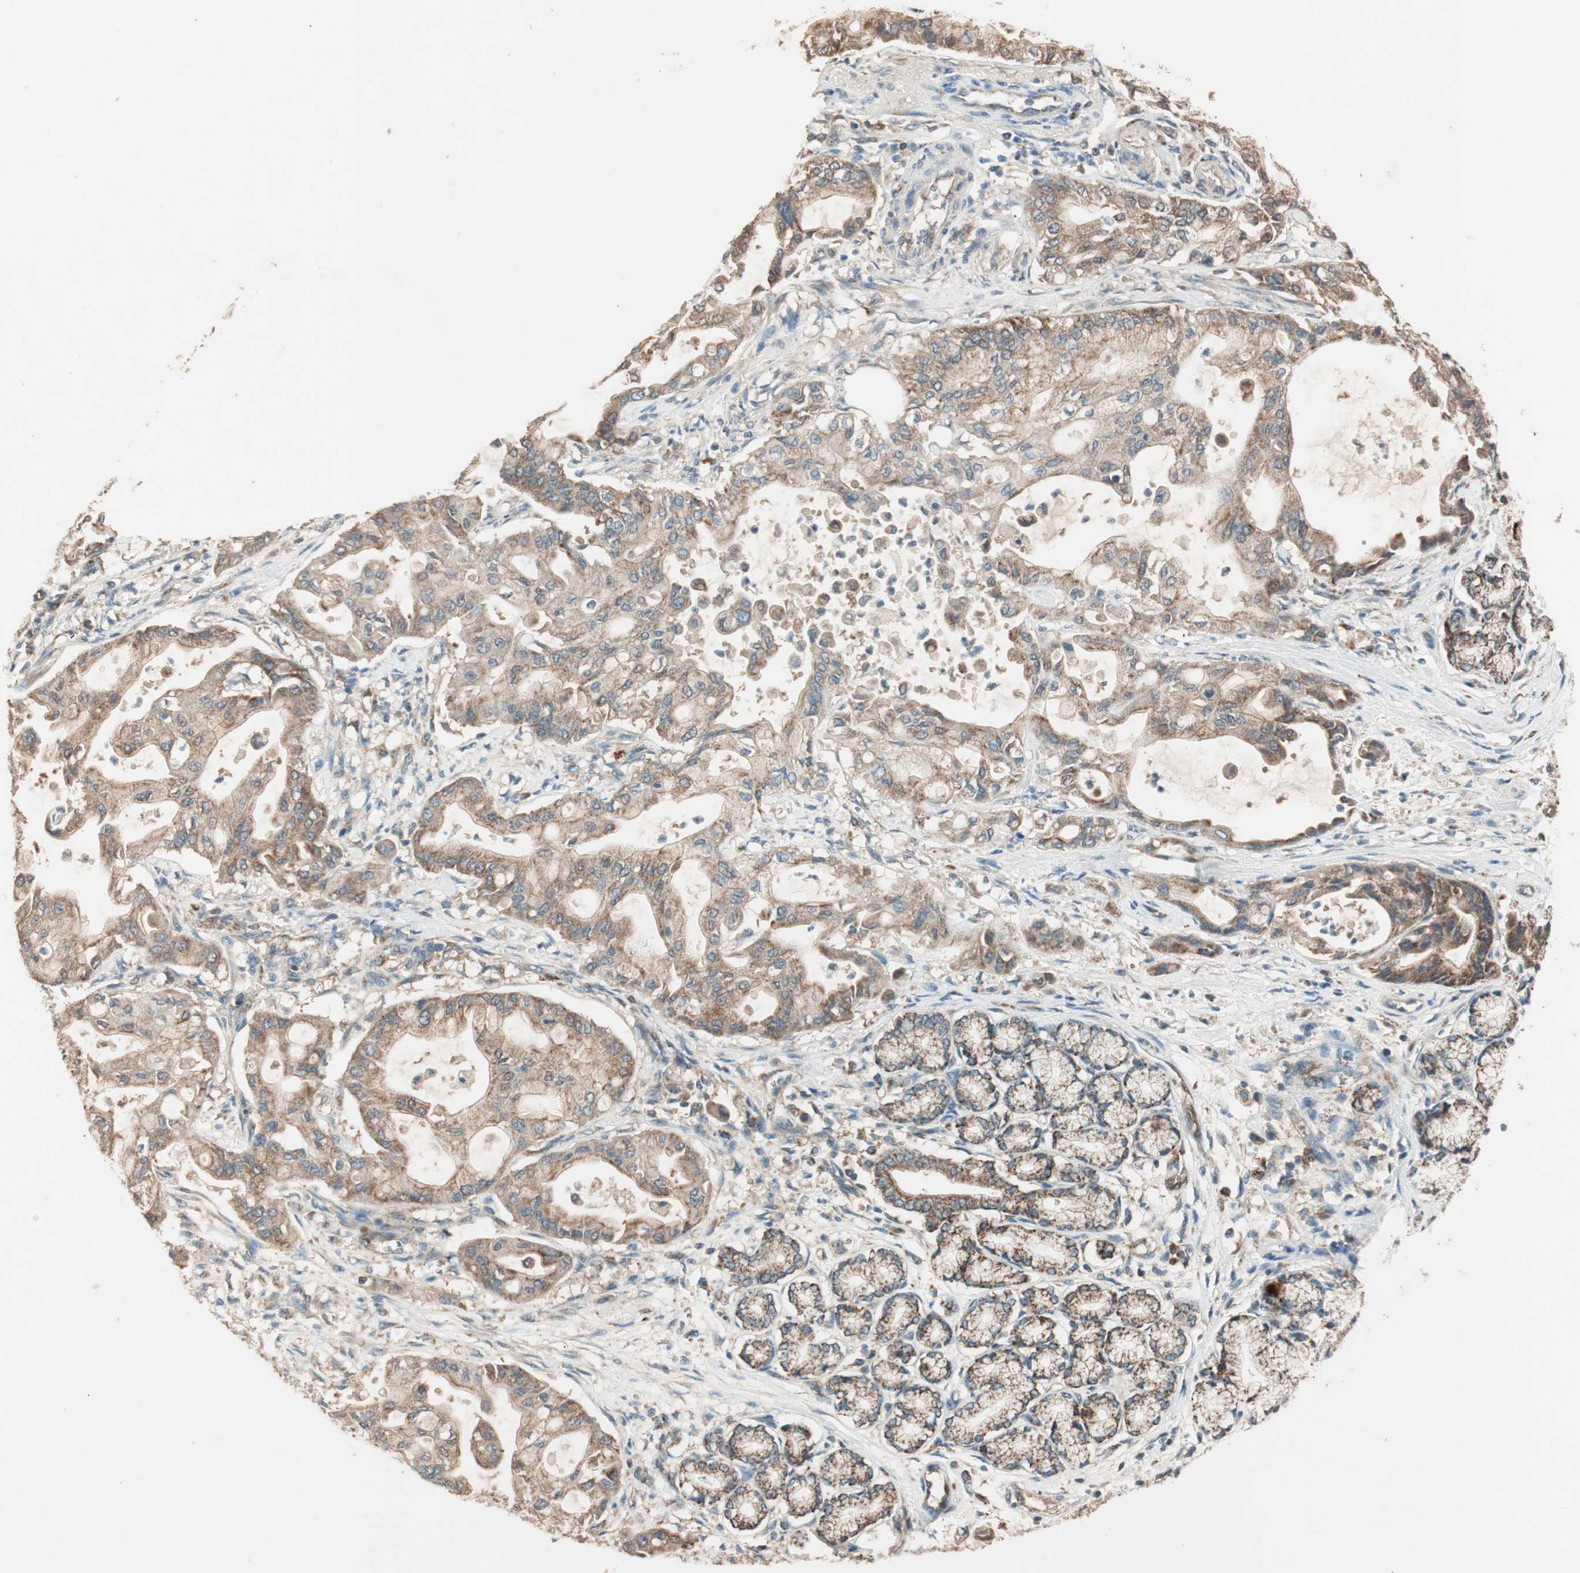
{"staining": {"intensity": "moderate", "quantity": ">75%", "location": "cytoplasmic/membranous"}, "tissue": "pancreatic cancer", "cell_type": "Tumor cells", "image_type": "cancer", "snomed": [{"axis": "morphology", "description": "Adenocarcinoma, NOS"}, {"axis": "morphology", "description": "Adenocarcinoma, metastatic, NOS"}, {"axis": "topography", "description": "Lymph node"}, {"axis": "topography", "description": "Pancreas"}, {"axis": "topography", "description": "Duodenum"}], "caption": "Protein staining exhibits moderate cytoplasmic/membranous staining in approximately >75% of tumor cells in pancreatic cancer. The staining was performed using DAB to visualize the protein expression in brown, while the nuclei were stained in blue with hematoxylin (Magnification: 20x).", "gene": "CC2D1A", "patient": {"sex": "female", "age": 64}}